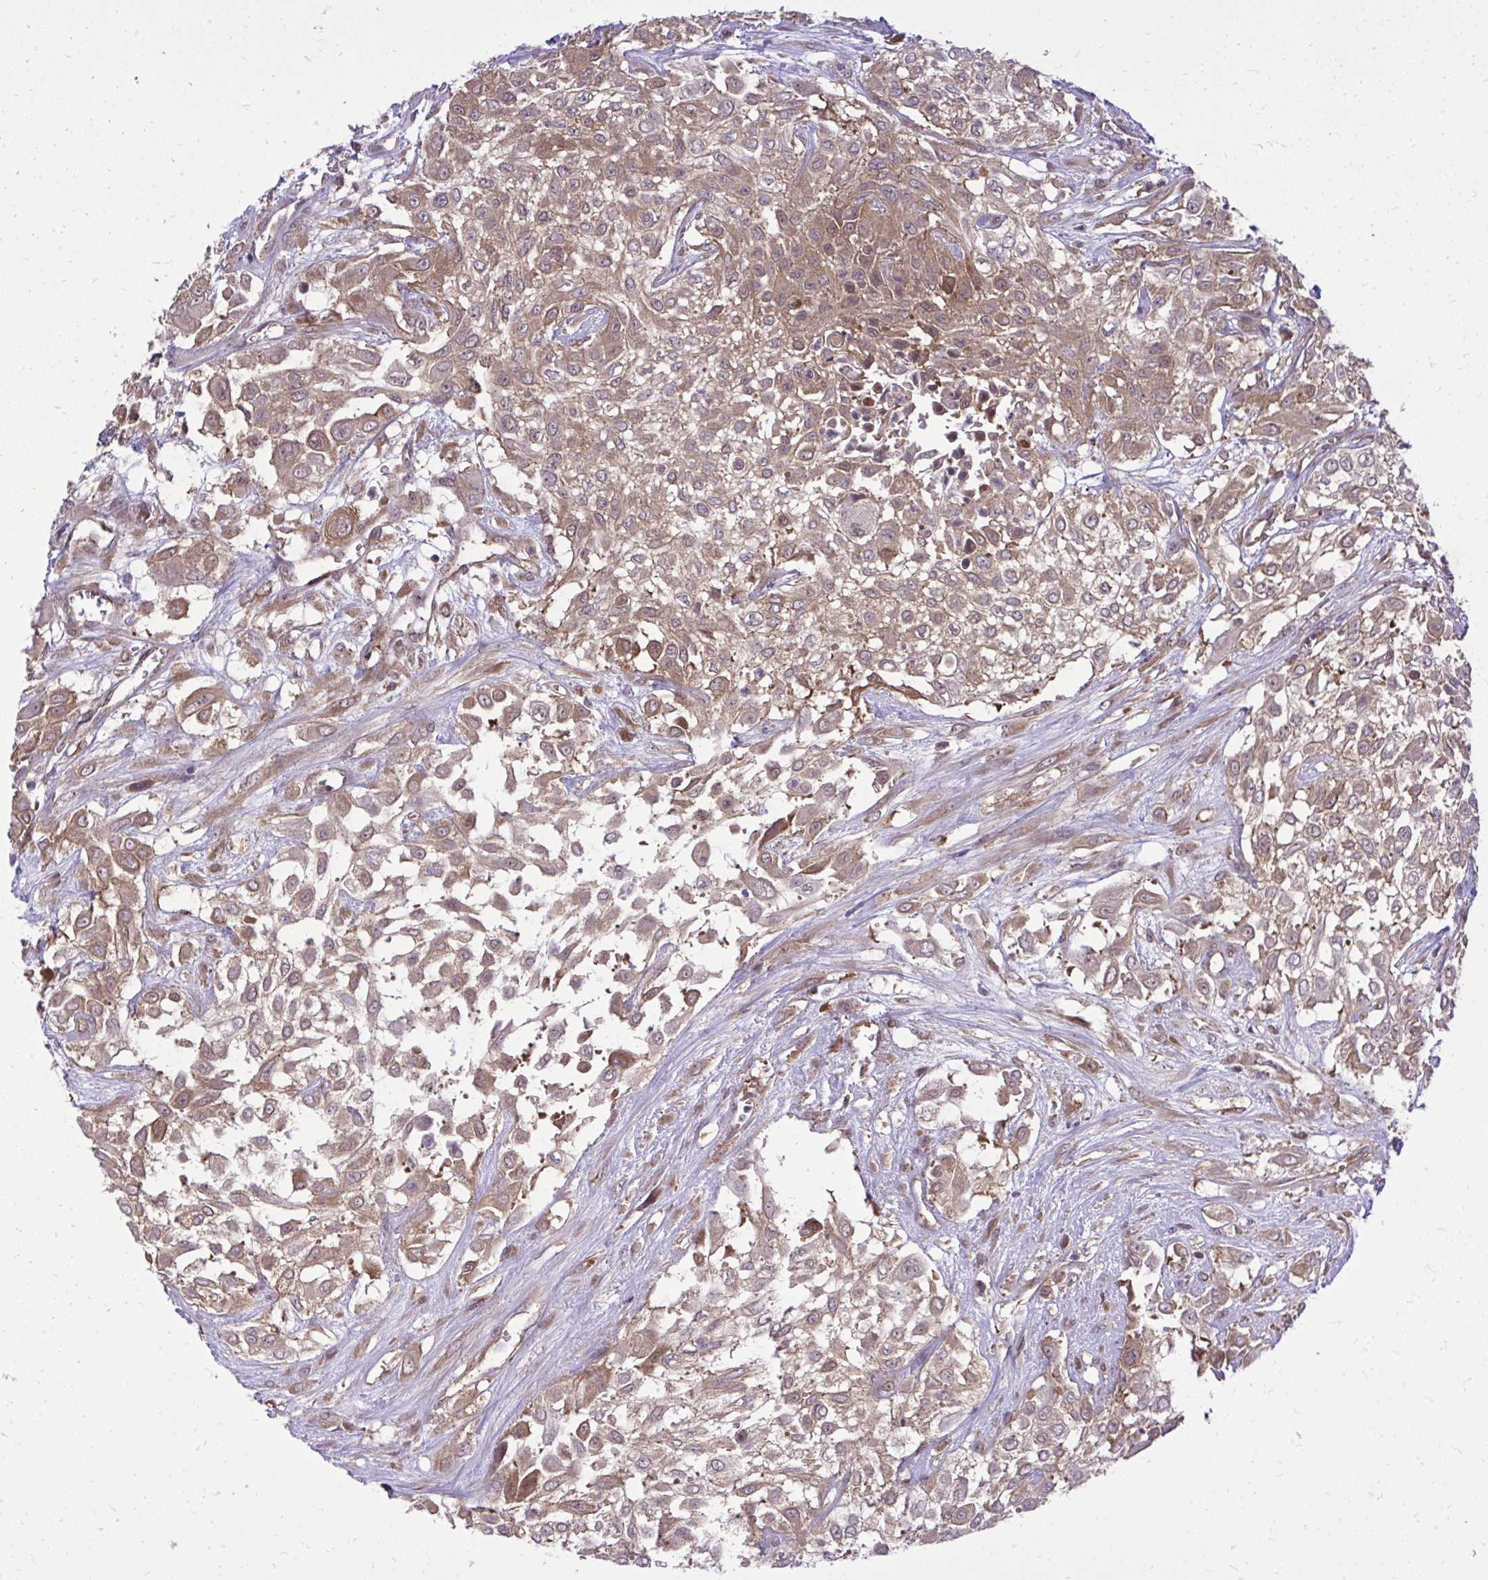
{"staining": {"intensity": "moderate", "quantity": ">75%", "location": "cytoplasmic/membranous"}, "tissue": "urothelial cancer", "cell_type": "Tumor cells", "image_type": "cancer", "snomed": [{"axis": "morphology", "description": "Urothelial carcinoma, High grade"}, {"axis": "topography", "description": "Urinary bladder"}], "caption": "High-power microscopy captured an immunohistochemistry micrograph of urothelial carcinoma (high-grade), revealing moderate cytoplasmic/membranous positivity in about >75% of tumor cells.", "gene": "PPP5C", "patient": {"sex": "male", "age": 57}}